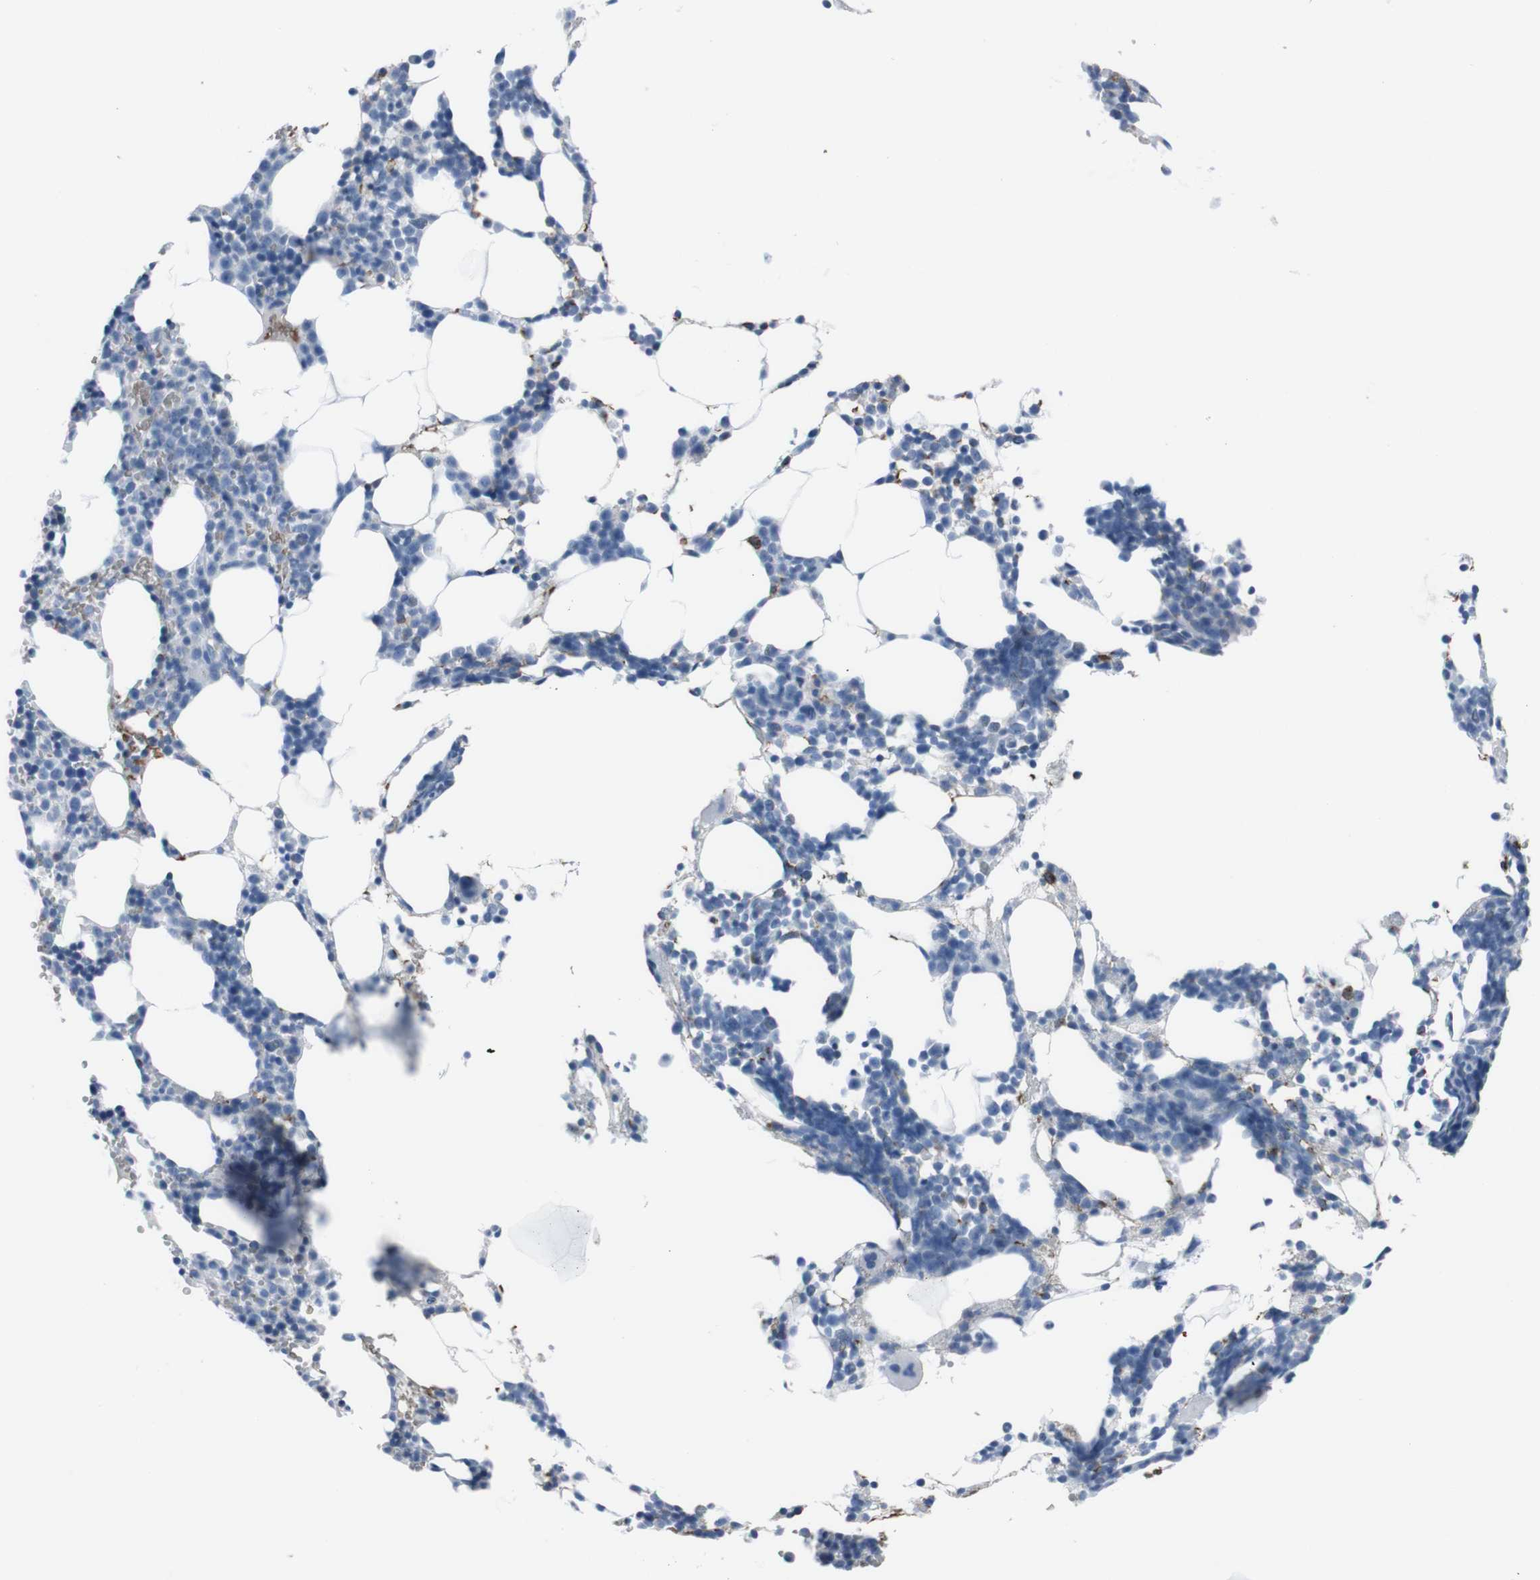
{"staining": {"intensity": "negative", "quantity": "none", "location": "none"}, "tissue": "bone marrow", "cell_type": "Hematopoietic cells", "image_type": "normal", "snomed": [{"axis": "morphology", "description": "Normal tissue, NOS"}, {"axis": "morphology", "description": "Inflammation, NOS"}, {"axis": "topography", "description": "Bone marrow"}], "caption": "Immunohistochemistry (IHC) histopathology image of normal bone marrow: human bone marrow stained with DAB displays no significant protein staining in hematopoietic cells.", "gene": "ST6GAL1", "patient": {"sex": "male", "age": 42}}